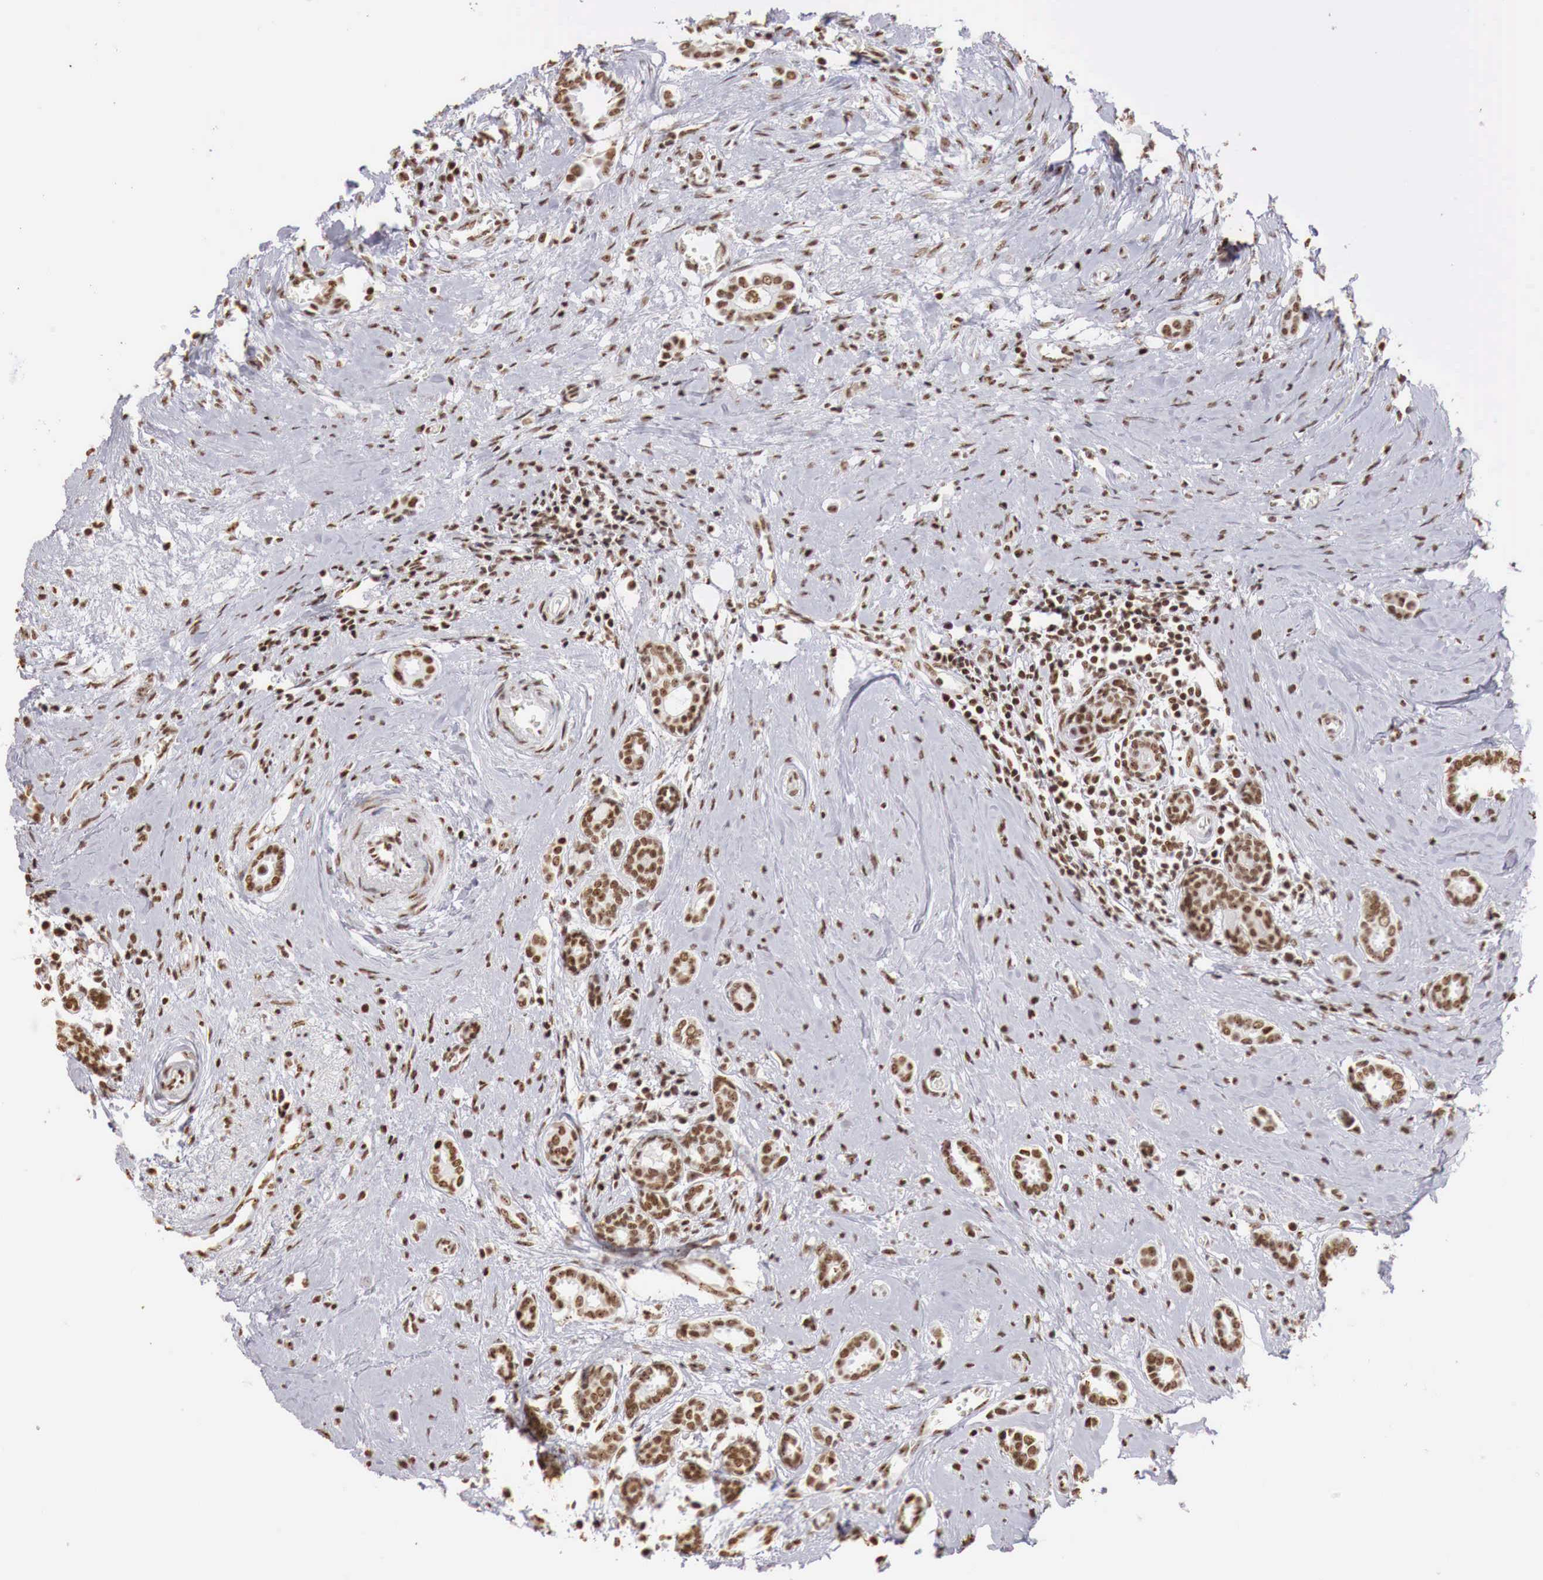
{"staining": {"intensity": "strong", "quantity": ">75%", "location": "nuclear"}, "tissue": "breast cancer", "cell_type": "Tumor cells", "image_type": "cancer", "snomed": [{"axis": "morphology", "description": "Duct carcinoma"}, {"axis": "topography", "description": "Breast"}], "caption": "An IHC photomicrograph of tumor tissue is shown. Protein staining in brown labels strong nuclear positivity in breast cancer (intraductal carcinoma) within tumor cells.", "gene": "DKC1", "patient": {"sex": "female", "age": 50}}